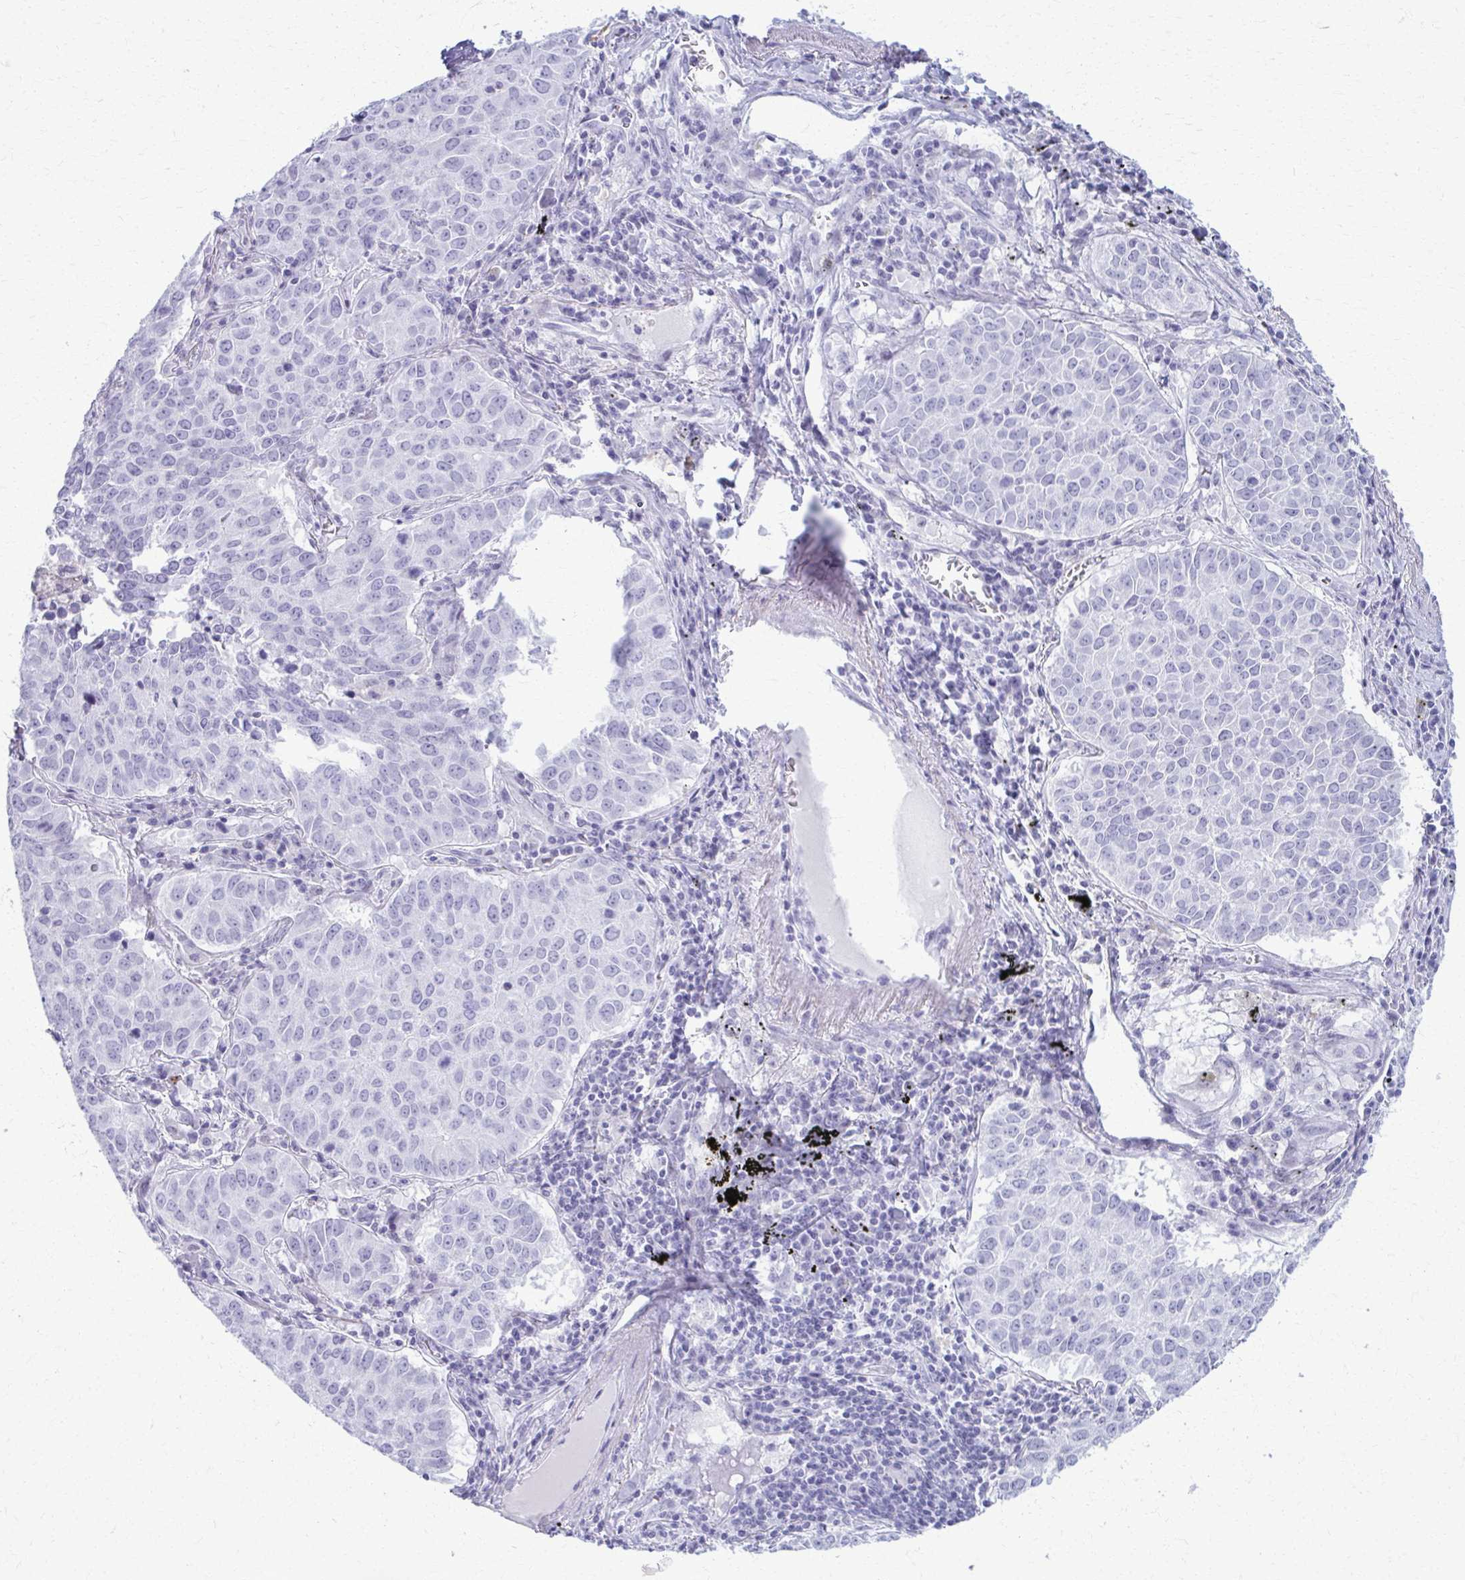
{"staining": {"intensity": "negative", "quantity": "none", "location": "none"}, "tissue": "lung cancer", "cell_type": "Tumor cells", "image_type": "cancer", "snomed": [{"axis": "morphology", "description": "Adenocarcinoma, NOS"}, {"axis": "topography", "description": "Lung"}], "caption": "High power microscopy histopathology image of an immunohistochemistry image of lung cancer (adenocarcinoma), revealing no significant positivity in tumor cells.", "gene": "ACSM2B", "patient": {"sex": "female", "age": 50}}